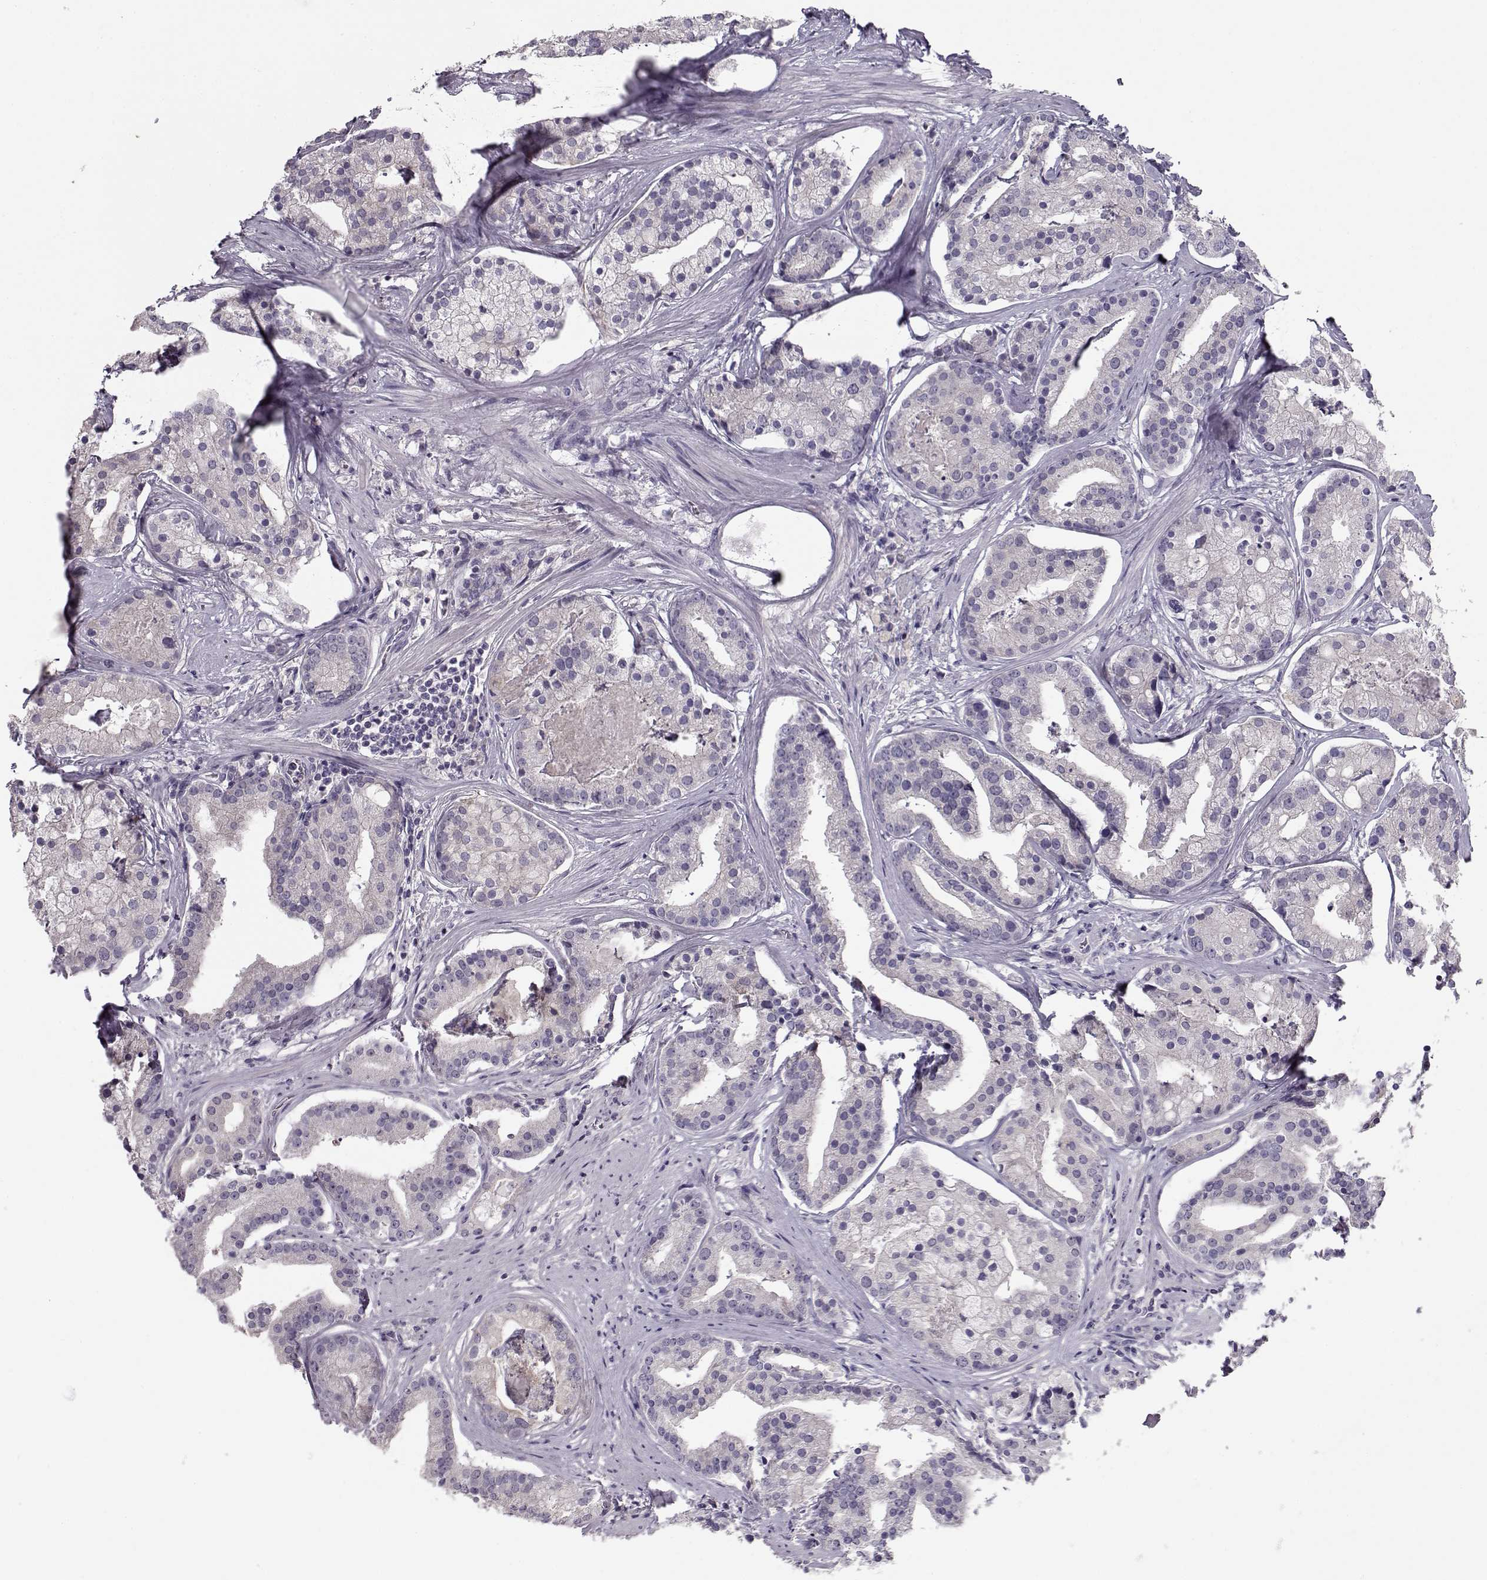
{"staining": {"intensity": "negative", "quantity": "none", "location": "none"}, "tissue": "prostate cancer", "cell_type": "Tumor cells", "image_type": "cancer", "snomed": [{"axis": "morphology", "description": "Adenocarcinoma, NOS"}, {"axis": "topography", "description": "Prostate and seminal vesicle, NOS"}, {"axis": "topography", "description": "Prostate"}], "caption": "Human prostate cancer stained for a protein using immunohistochemistry (IHC) demonstrates no expression in tumor cells.", "gene": "GRK1", "patient": {"sex": "male", "age": 44}}